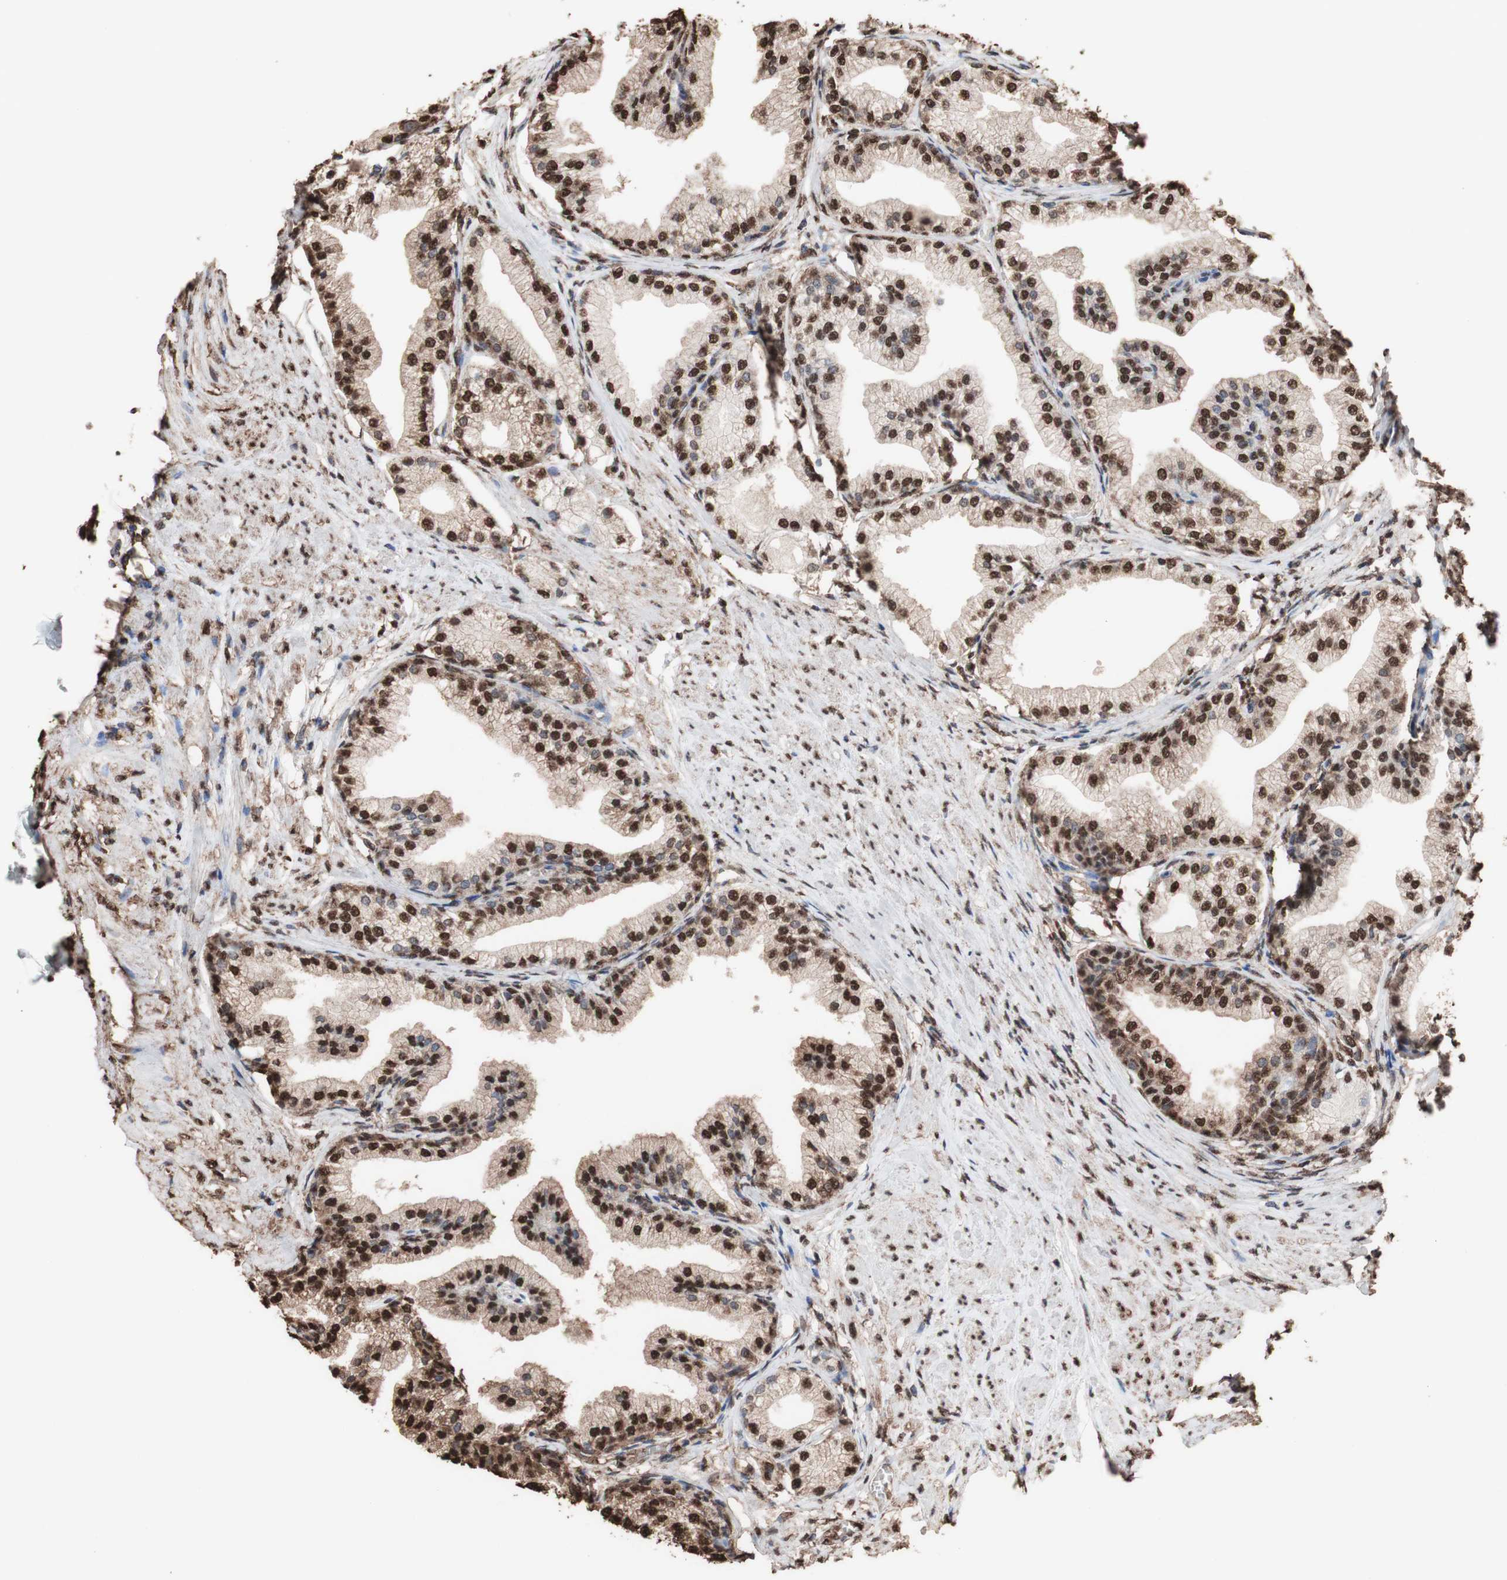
{"staining": {"intensity": "strong", "quantity": ">75%", "location": "cytoplasmic/membranous,nuclear"}, "tissue": "prostate", "cell_type": "Glandular cells", "image_type": "normal", "snomed": [{"axis": "morphology", "description": "Normal tissue, NOS"}, {"axis": "morphology", "description": "Urothelial carcinoma, Low grade"}, {"axis": "topography", "description": "Urinary bladder"}, {"axis": "topography", "description": "Prostate"}], "caption": "A brown stain labels strong cytoplasmic/membranous,nuclear positivity of a protein in glandular cells of unremarkable prostate.", "gene": "PIDD1", "patient": {"sex": "male", "age": 60}}